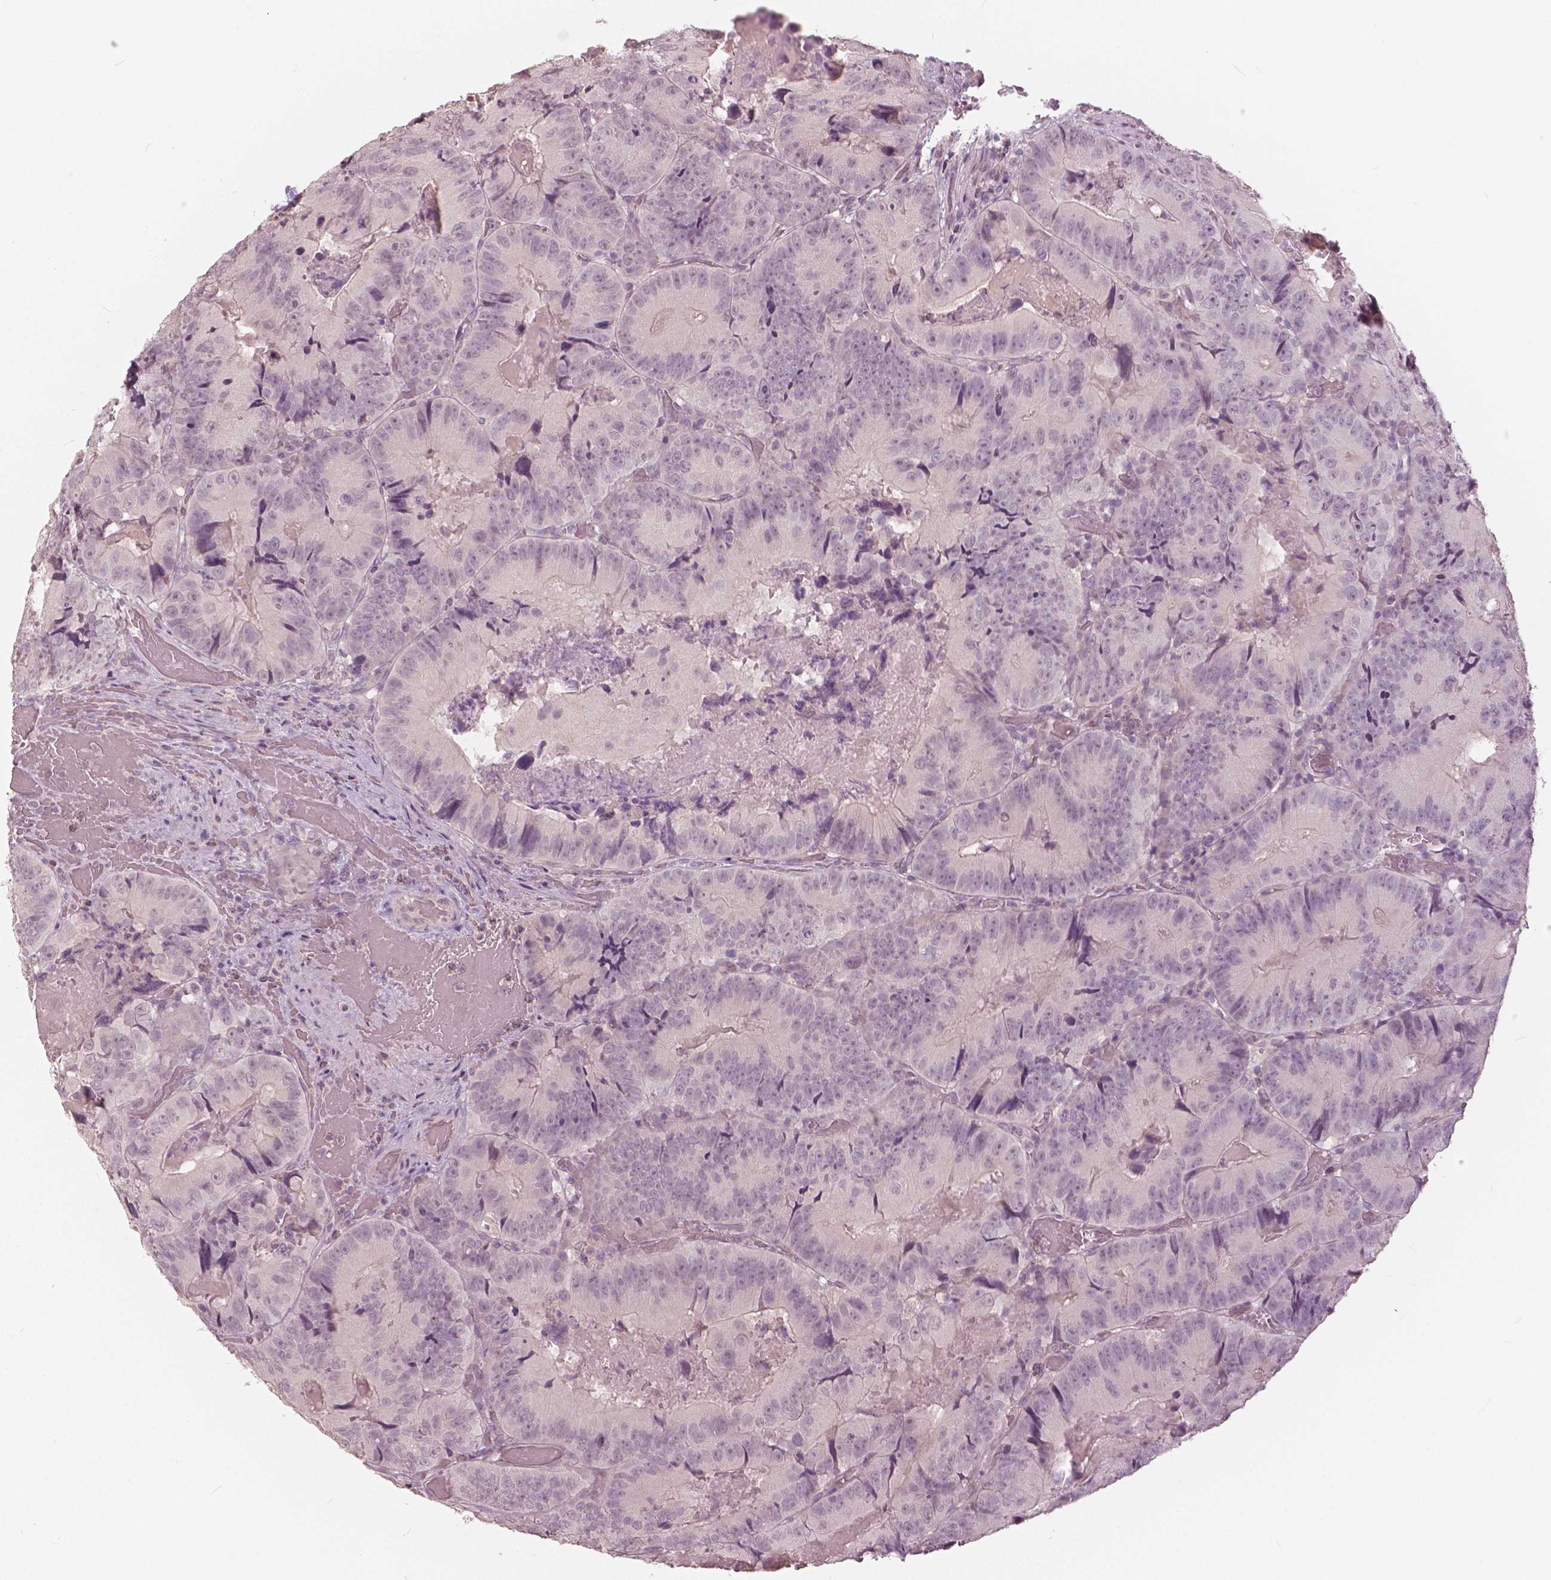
{"staining": {"intensity": "weak", "quantity": "<25%", "location": "nuclear"}, "tissue": "colorectal cancer", "cell_type": "Tumor cells", "image_type": "cancer", "snomed": [{"axis": "morphology", "description": "Adenocarcinoma, NOS"}, {"axis": "topography", "description": "Colon"}], "caption": "A micrograph of colorectal cancer stained for a protein demonstrates no brown staining in tumor cells.", "gene": "NANOG", "patient": {"sex": "female", "age": 86}}